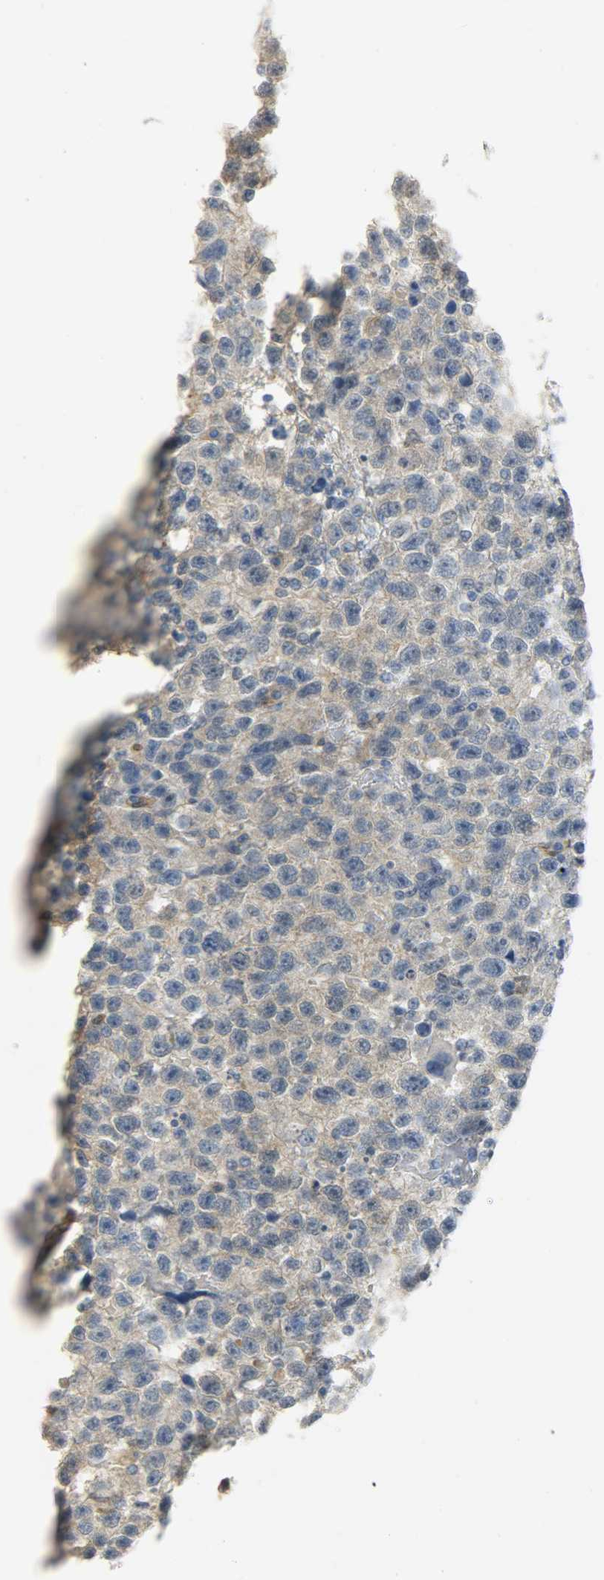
{"staining": {"intensity": "weak", "quantity": "<25%", "location": "cytoplasmic/membranous"}, "tissue": "testis cancer", "cell_type": "Tumor cells", "image_type": "cancer", "snomed": [{"axis": "morphology", "description": "Seminoma, NOS"}, {"axis": "topography", "description": "Testis"}], "caption": "An immunohistochemistry (IHC) image of testis cancer (seminoma) is shown. There is no staining in tumor cells of testis cancer (seminoma). (DAB (3,3'-diaminobenzidine) IHC with hematoxylin counter stain).", "gene": "FKBP1A", "patient": {"sex": "male", "age": 22}}